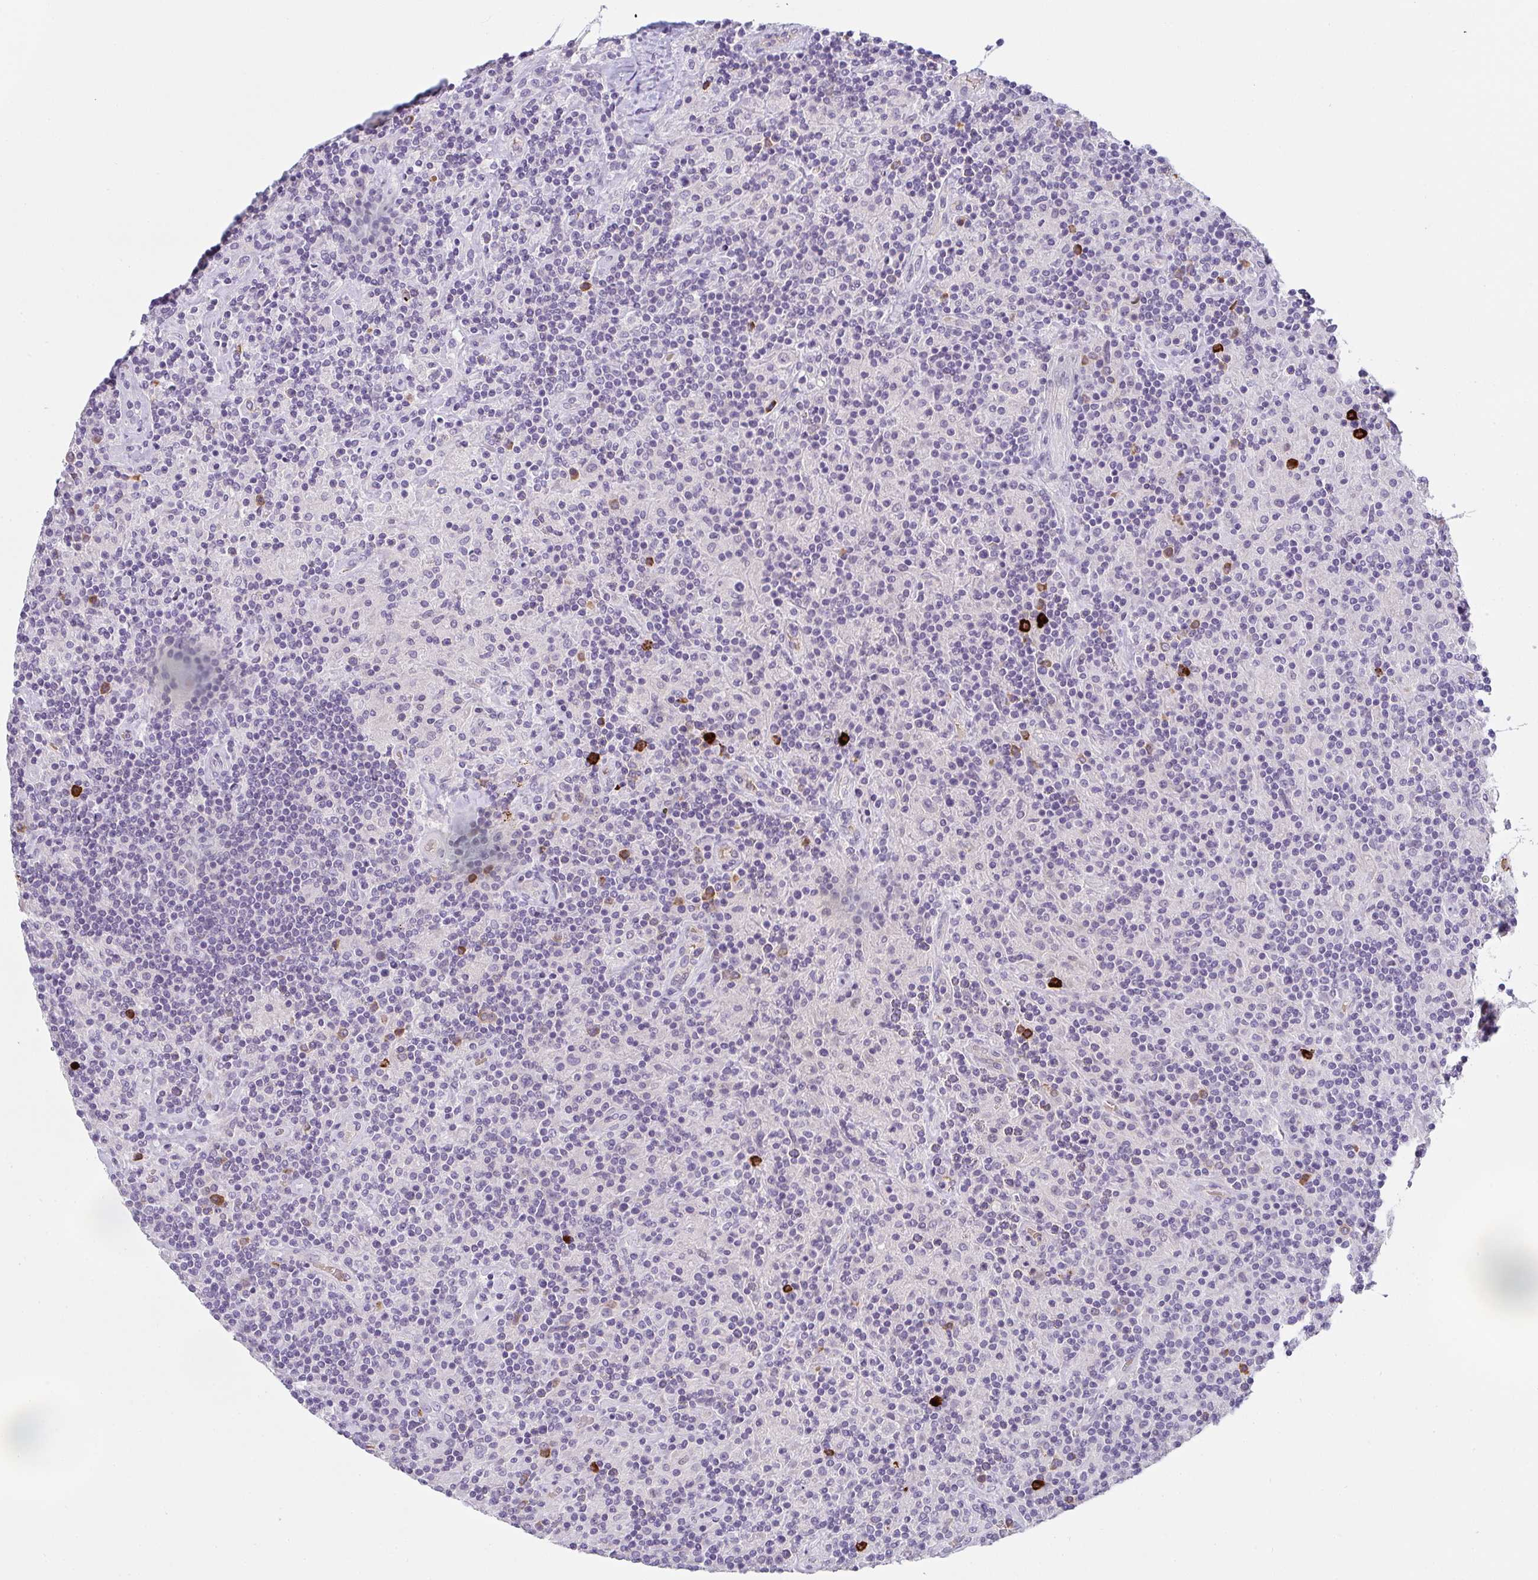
{"staining": {"intensity": "negative", "quantity": "none", "location": "none"}, "tissue": "lymphoma", "cell_type": "Tumor cells", "image_type": "cancer", "snomed": [{"axis": "morphology", "description": "Hodgkin's disease, NOS"}, {"axis": "topography", "description": "Lymph node"}], "caption": "Lymphoma was stained to show a protein in brown. There is no significant staining in tumor cells. Brightfield microscopy of immunohistochemistry (IHC) stained with DAB (brown) and hematoxylin (blue), captured at high magnification.", "gene": "CACNA1S", "patient": {"sex": "male", "age": 70}}